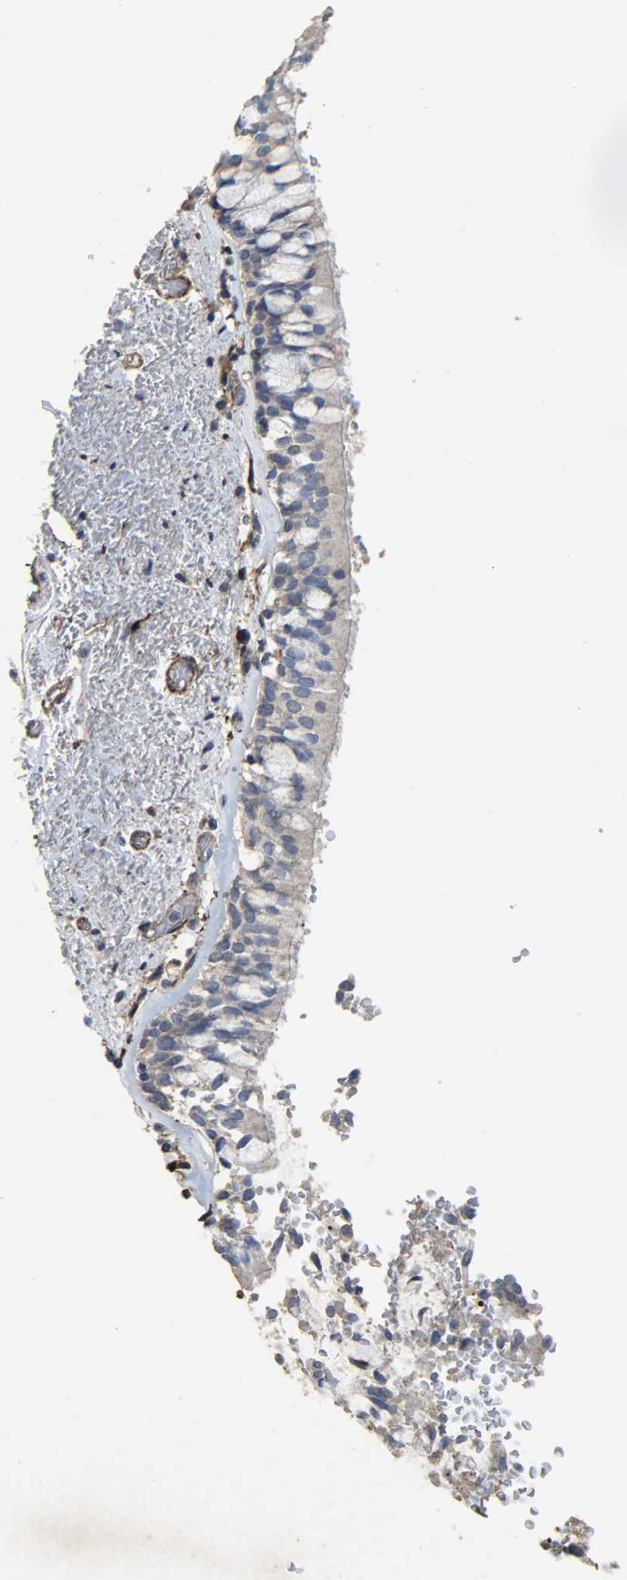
{"staining": {"intensity": "negative", "quantity": "none", "location": "none"}, "tissue": "bronchus", "cell_type": "Respiratory epithelial cells", "image_type": "normal", "snomed": [{"axis": "morphology", "description": "Normal tissue, NOS"}, {"axis": "morphology", "description": "Adenocarcinoma, NOS"}, {"axis": "topography", "description": "Bronchus"}, {"axis": "topography", "description": "Lung"}], "caption": "The micrograph demonstrates no staining of respiratory epithelial cells in normal bronchus. (Stains: DAB (3,3'-diaminobenzidine) immunohistochemistry with hematoxylin counter stain, Microscopy: brightfield microscopy at high magnification).", "gene": "TPM4", "patient": {"sex": "male", "age": 71}}